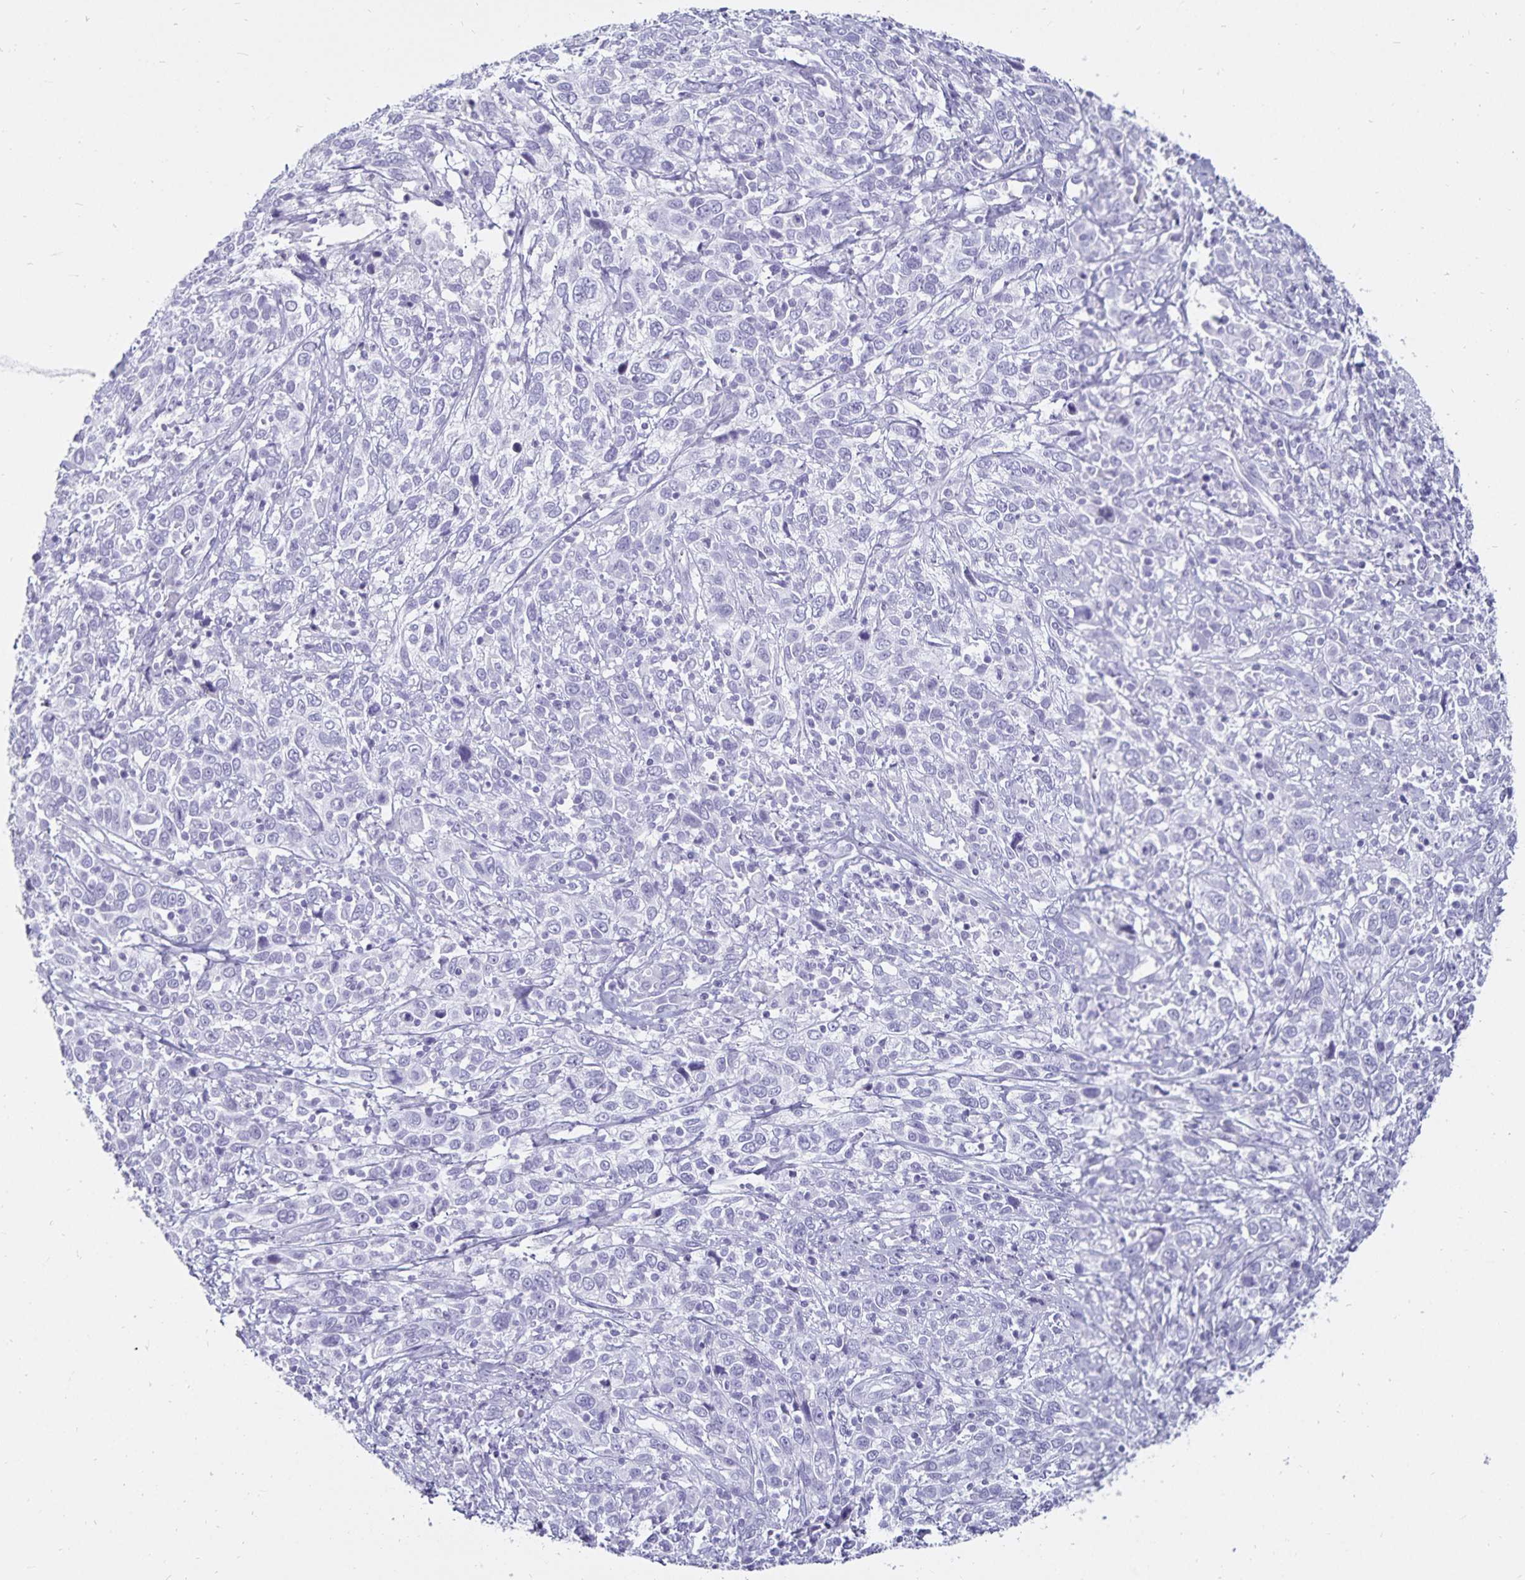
{"staining": {"intensity": "negative", "quantity": "none", "location": "none"}, "tissue": "cervical cancer", "cell_type": "Tumor cells", "image_type": "cancer", "snomed": [{"axis": "morphology", "description": "Squamous cell carcinoma, NOS"}, {"axis": "topography", "description": "Cervix"}], "caption": "A high-resolution histopathology image shows immunohistochemistry staining of cervical cancer, which reveals no significant staining in tumor cells. The staining is performed using DAB (3,3'-diaminobenzidine) brown chromogen with nuclei counter-stained in using hematoxylin.", "gene": "DEFA6", "patient": {"sex": "female", "age": 46}}